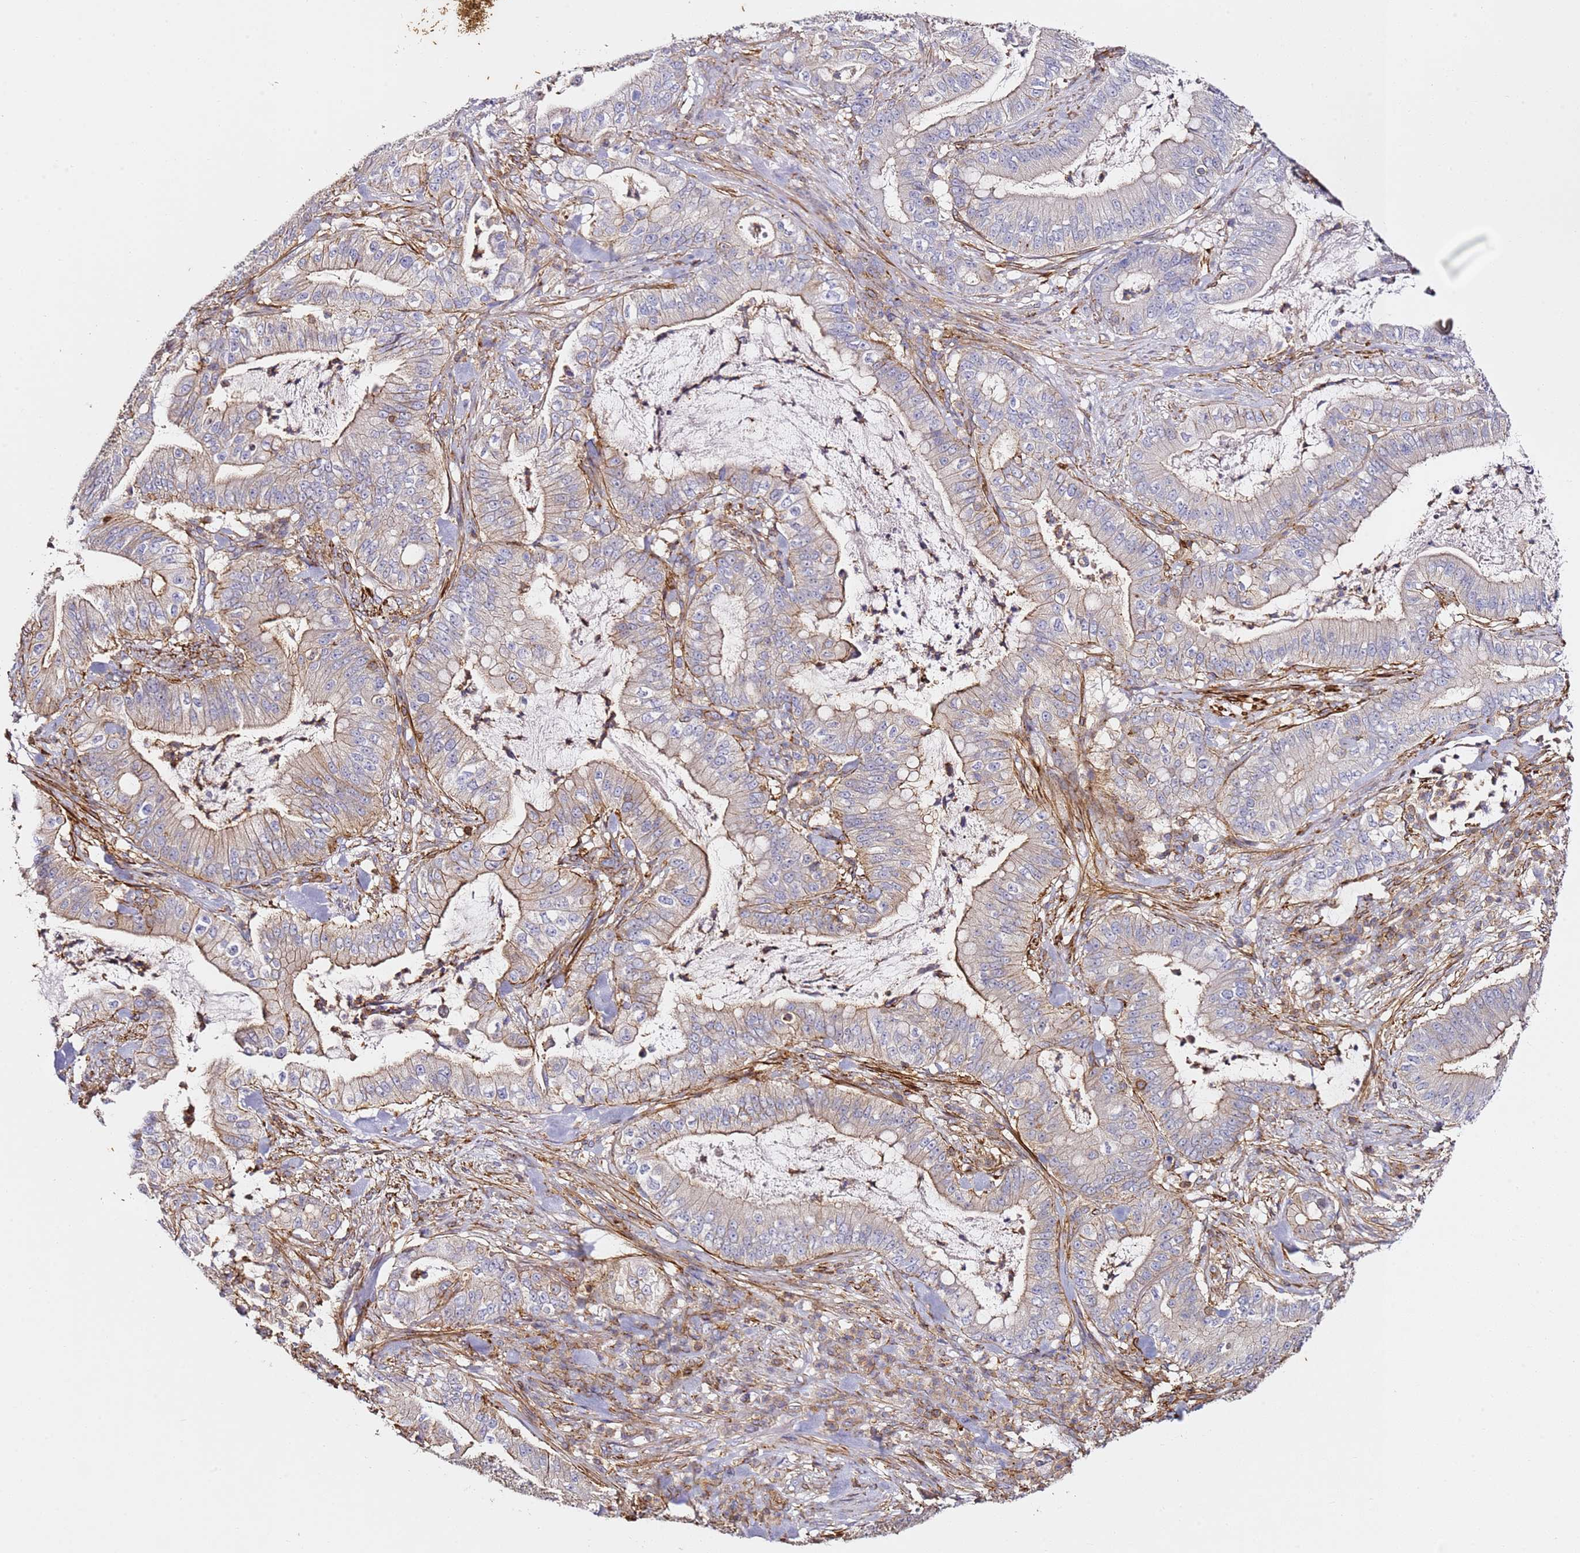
{"staining": {"intensity": "weak", "quantity": "25%-75%", "location": "cytoplasmic/membranous"}, "tissue": "pancreatic cancer", "cell_type": "Tumor cells", "image_type": "cancer", "snomed": [{"axis": "morphology", "description": "Adenocarcinoma, NOS"}, {"axis": "topography", "description": "Pancreas"}], "caption": "Human pancreatic adenocarcinoma stained with a protein marker shows weak staining in tumor cells.", "gene": "ZNF671", "patient": {"sex": "male", "age": 71}}